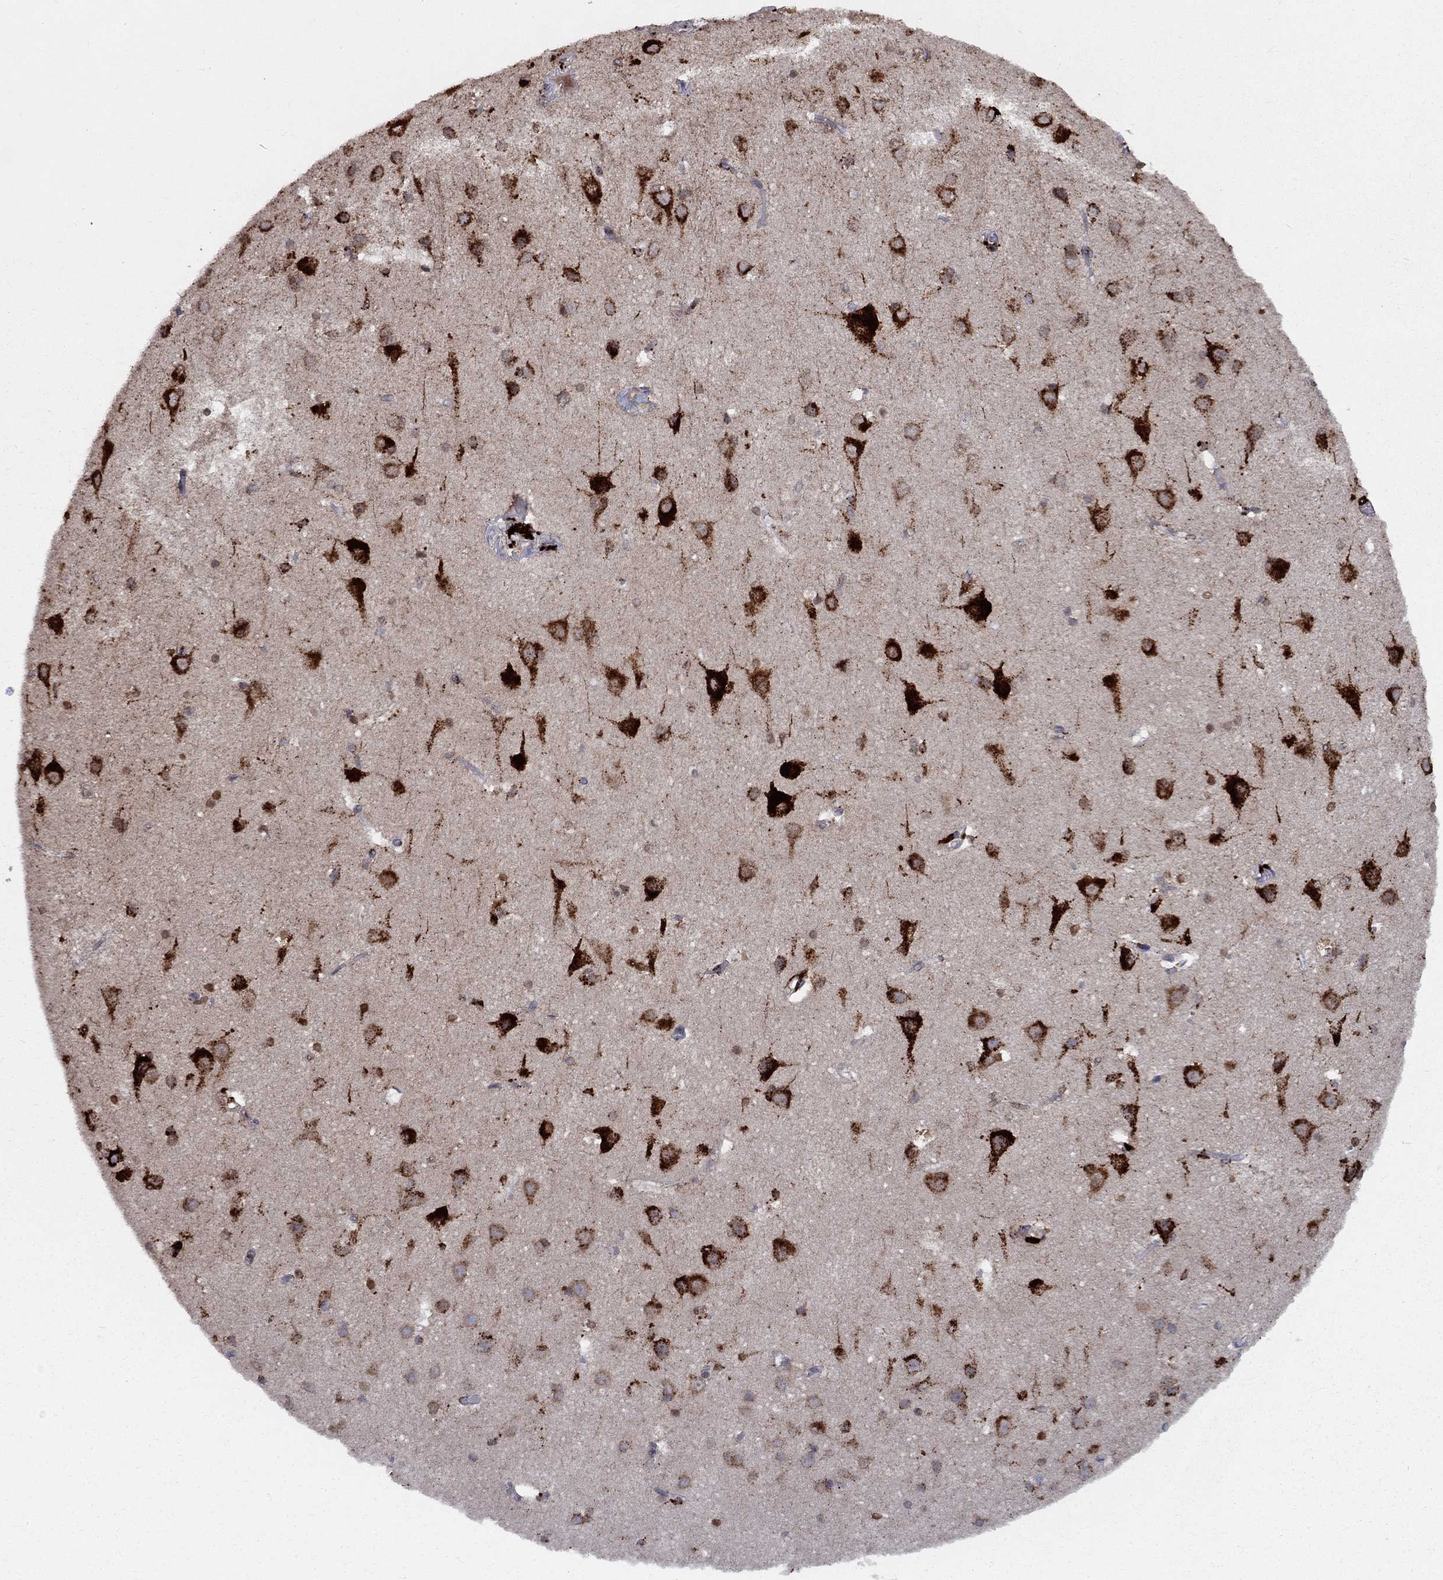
{"staining": {"intensity": "negative", "quantity": "none", "location": "none"}, "tissue": "cerebral cortex", "cell_type": "Endothelial cells", "image_type": "normal", "snomed": [{"axis": "morphology", "description": "Normal tissue, NOS"}, {"axis": "topography", "description": "Cerebral cortex"}], "caption": "The photomicrograph displays no significant expression in endothelial cells of cerebral cortex. Brightfield microscopy of immunohistochemistry (IHC) stained with DAB (3,3'-diaminobenzidine) (brown) and hematoxylin (blue), captured at high magnification.", "gene": "EPDR1", "patient": {"sex": "male", "age": 37}}